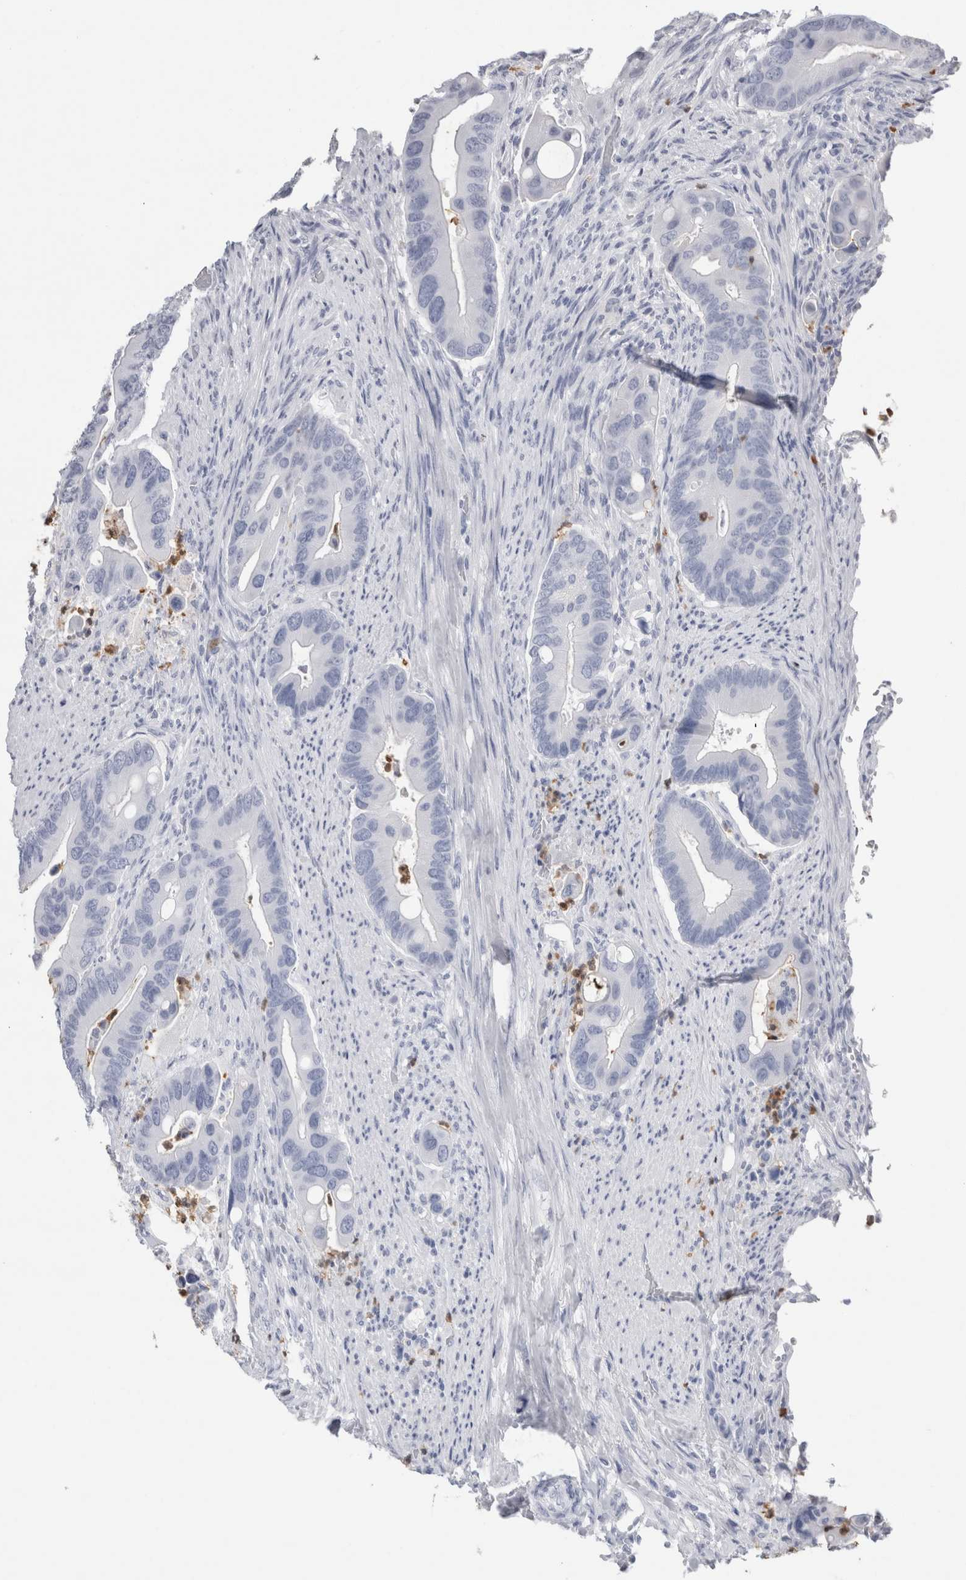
{"staining": {"intensity": "negative", "quantity": "none", "location": "none"}, "tissue": "colorectal cancer", "cell_type": "Tumor cells", "image_type": "cancer", "snomed": [{"axis": "morphology", "description": "Adenocarcinoma, NOS"}, {"axis": "topography", "description": "Rectum"}], "caption": "Immunohistochemical staining of human adenocarcinoma (colorectal) demonstrates no significant expression in tumor cells.", "gene": "S100A12", "patient": {"sex": "female", "age": 57}}